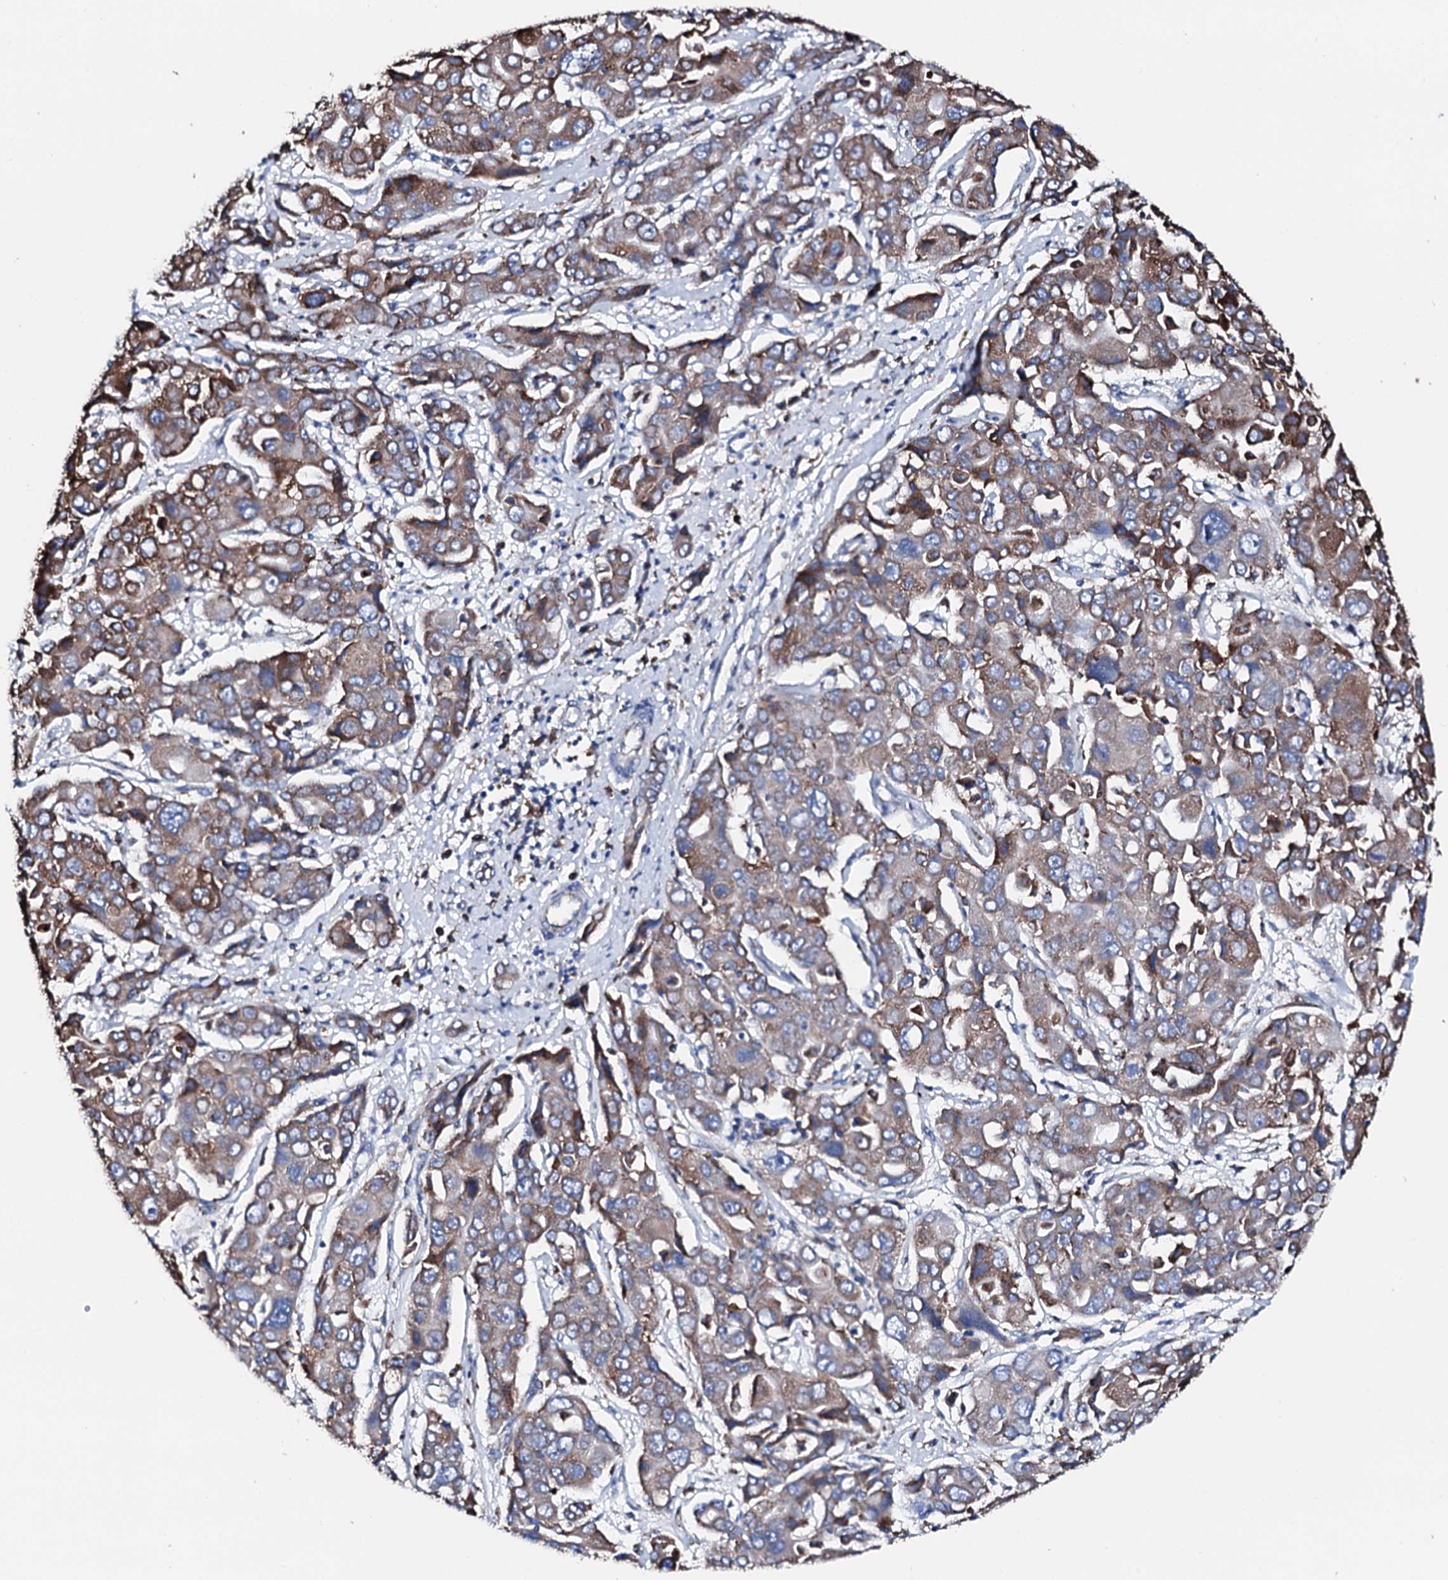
{"staining": {"intensity": "weak", "quantity": "25%-75%", "location": "cytoplasmic/membranous"}, "tissue": "liver cancer", "cell_type": "Tumor cells", "image_type": "cancer", "snomed": [{"axis": "morphology", "description": "Cholangiocarcinoma"}, {"axis": "topography", "description": "Liver"}], "caption": "Weak cytoplasmic/membranous expression for a protein is appreciated in about 25%-75% of tumor cells of cholangiocarcinoma (liver) using immunohistochemistry.", "gene": "AMDHD1", "patient": {"sex": "male", "age": 67}}